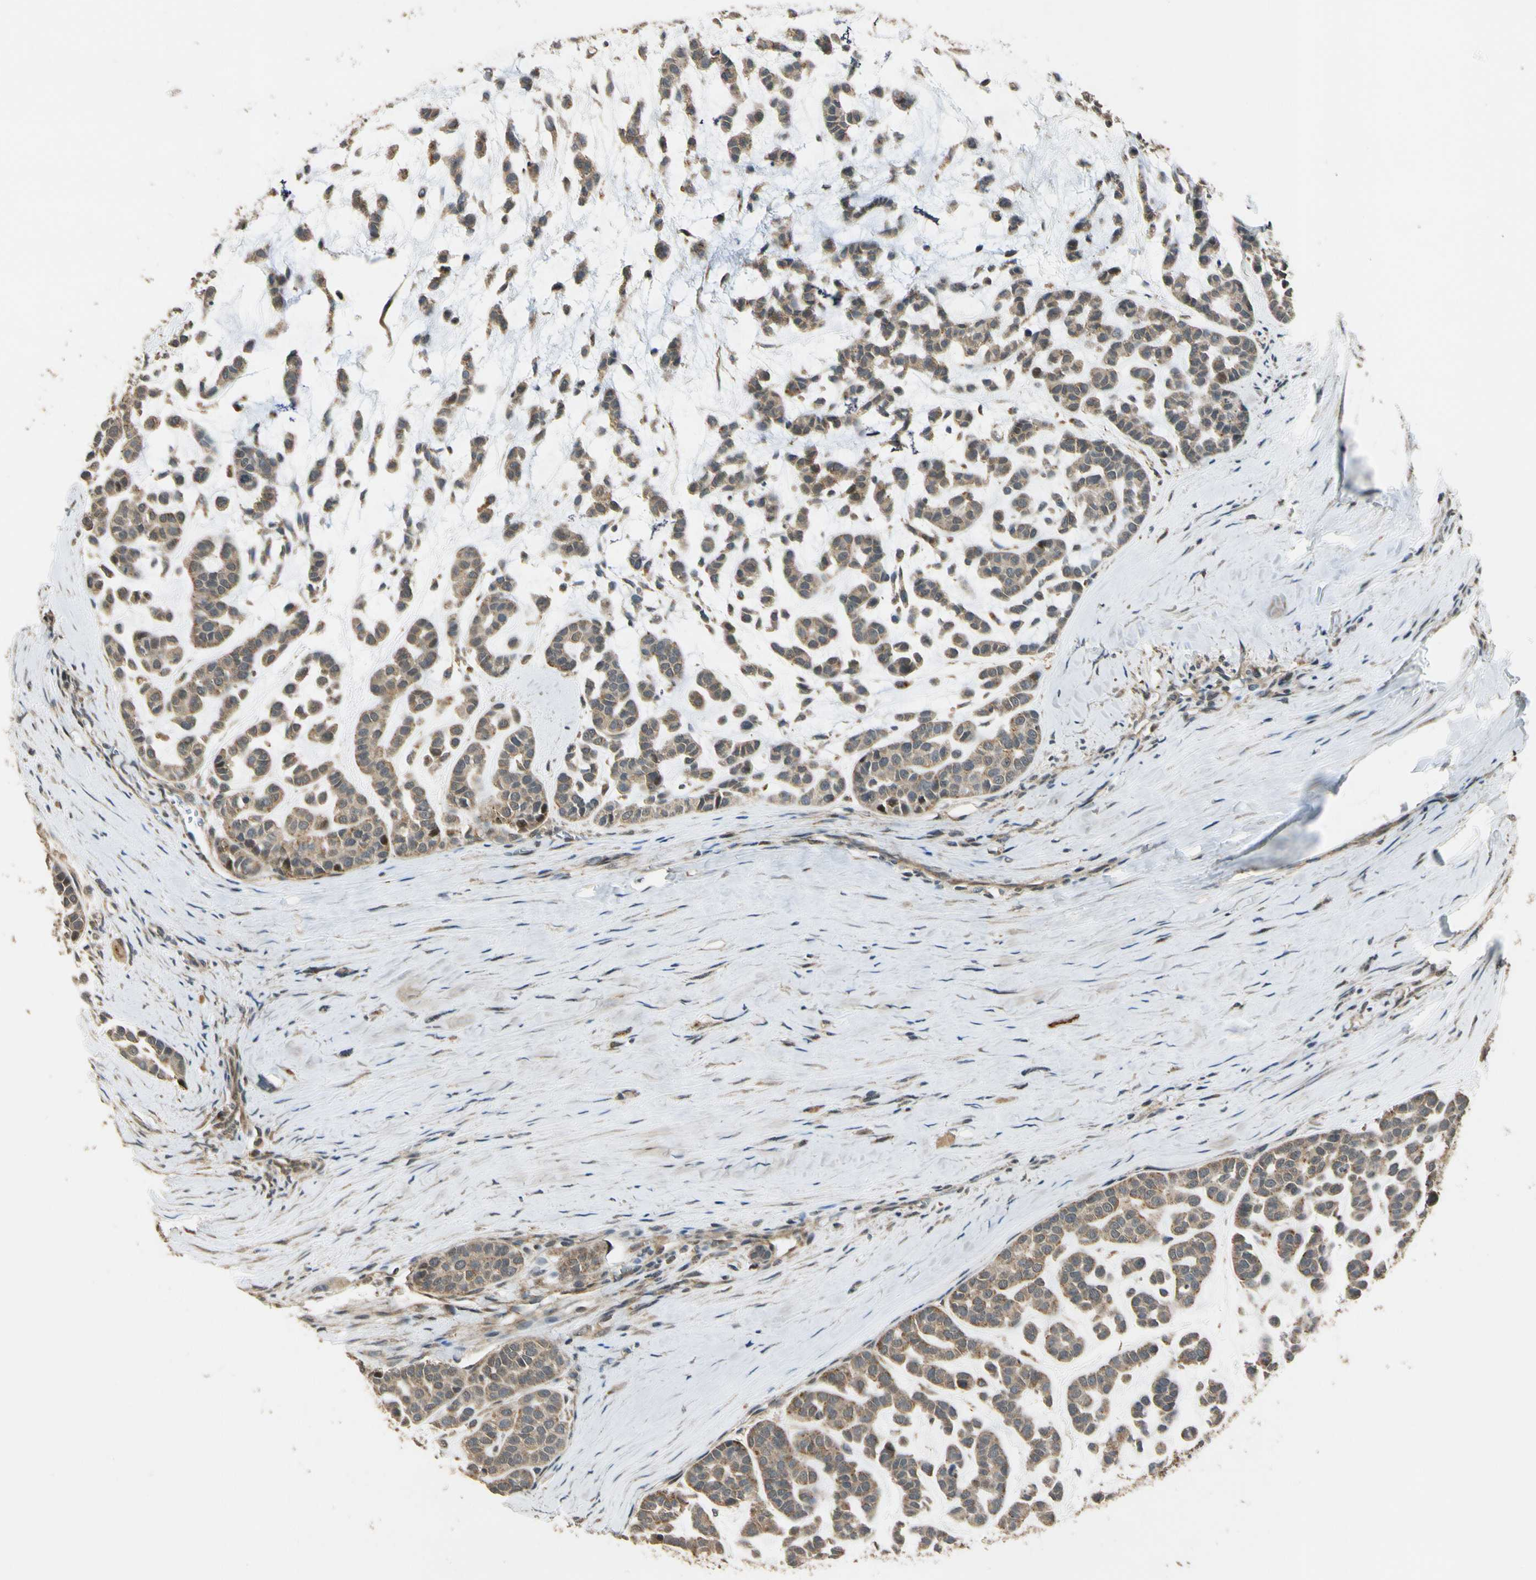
{"staining": {"intensity": "weak", "quantity": ">75%", "location": "cytoplasmic/membranous"}, "tissue": "head and neck cancer", "cell_type": "Tumor cells", "image_type": "cancer", "snomed": [{"axis": "morphology", "description": "Adenocarcinoma, NOS"}, {"axis": "morphology", "description": "Adenoma, NOS"}, {"axis": "topography", "description": "Head-Neck"}], "caption": "Tumor cells display weak cytoplasmic/membranous expression in approximately >75% of cells in adenoma (head and neck). The staining was performed using DAB (3,3'-diaminobenzidine), with brown indicating positive protein expression. Nuclei are stained blue with hematoxylin.", "gene": "LAMTOR1", "patient": {"sex": "female", "age": 55}}